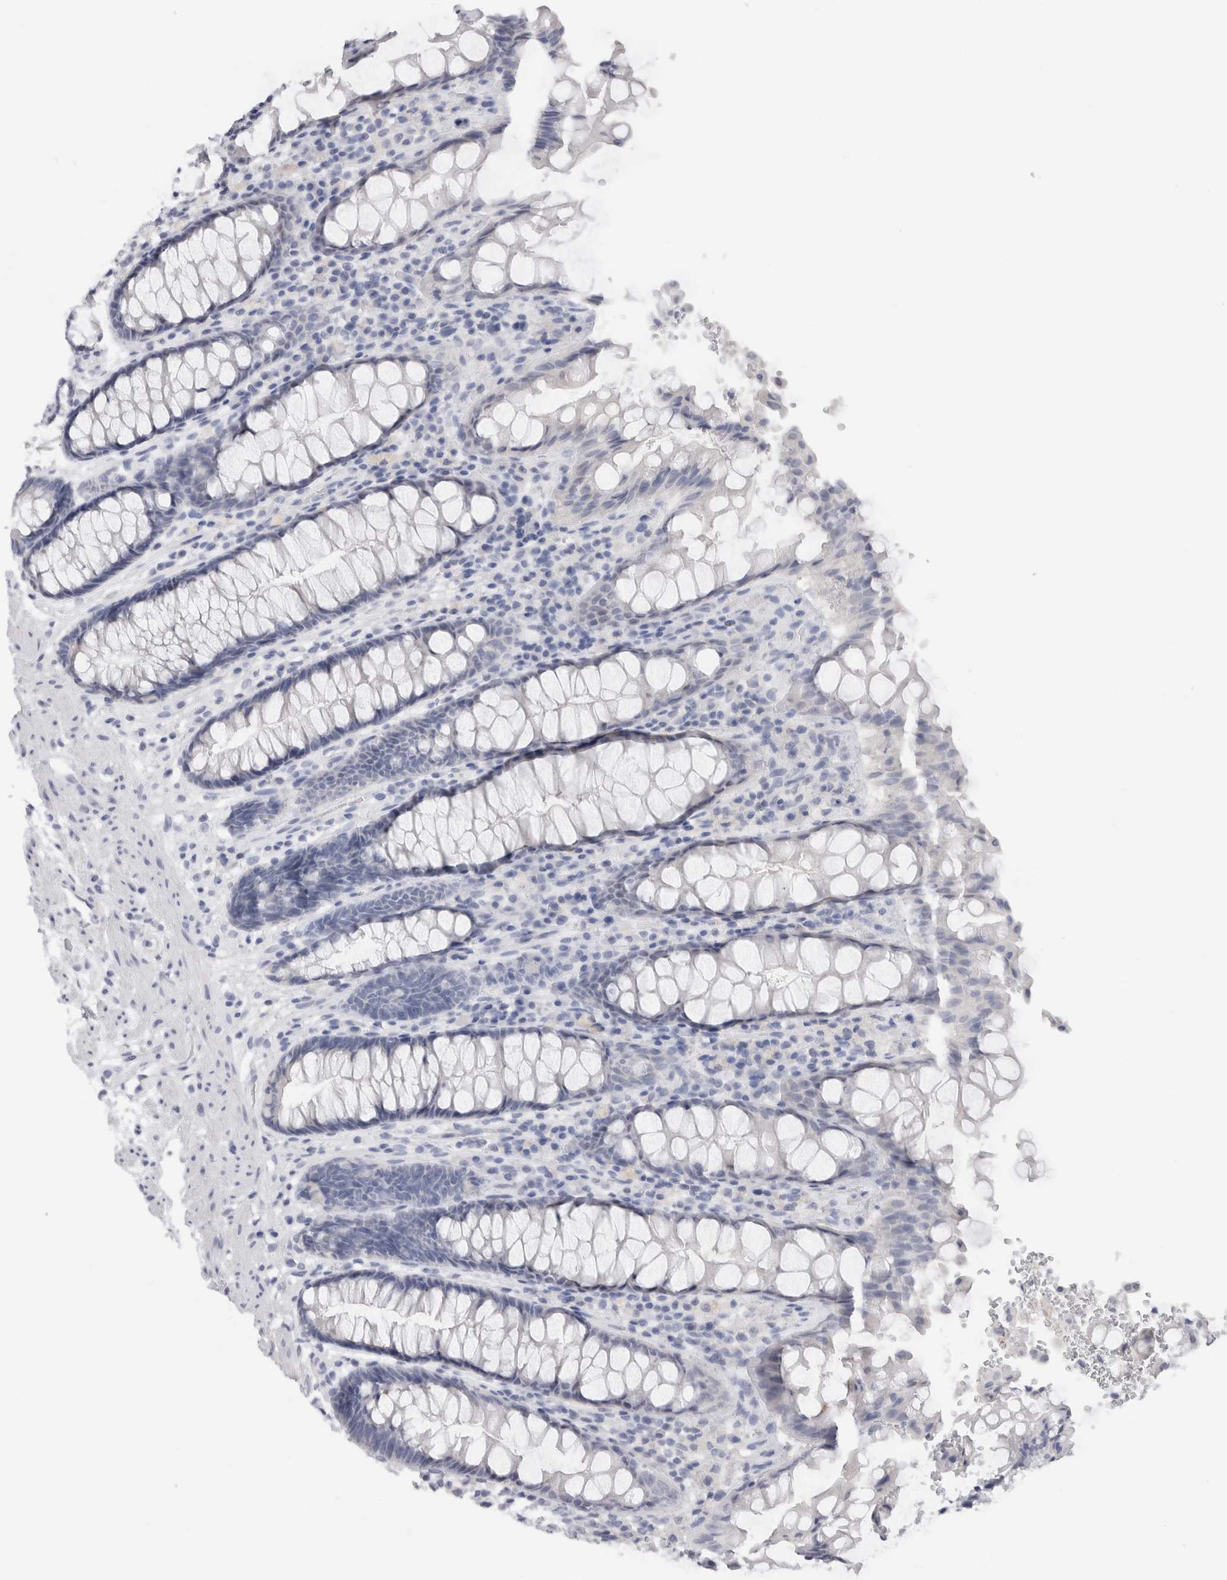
{"staining": {"intensity": "negative", "quantity": "none", "location": "none"}, "tissue": "rectum", "cell_type": "Glandular cells", "image_type": "normal", "snomed": [{"axis": "morphology", "description": "Normal tissue, NOS"}, {"axis": "topography", "description": "Rectum"}], "caption": "DAB (3,3'-diaminobenzidine) immunohistochemical staining of unremarkable rectum displays no significant staining in glandular cells.", "gene": "C9orf50", "patient": {"sex": "male", "age": 64}}